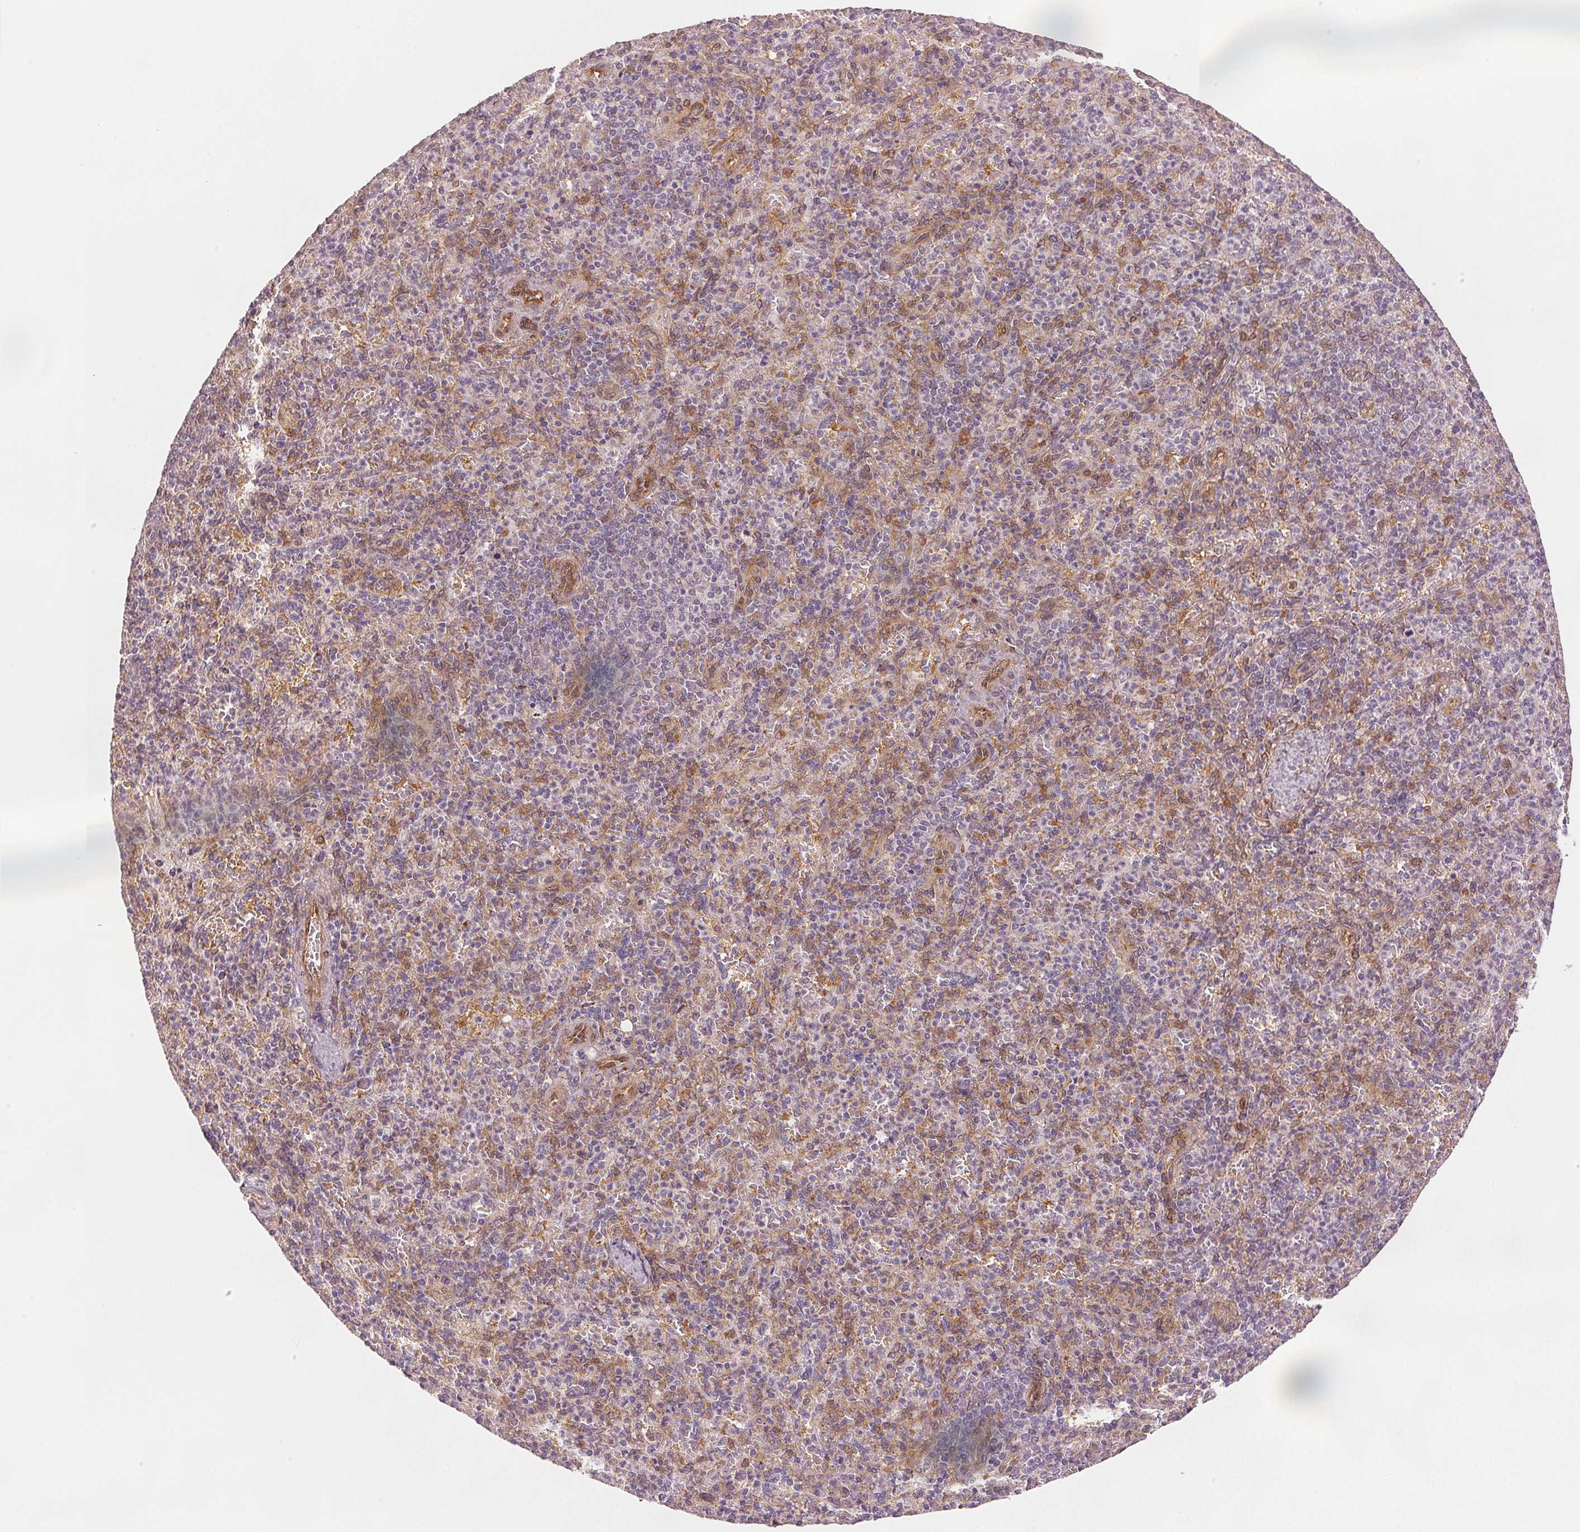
{"staining": {"intensity": "moderate", "quantity": "25%-75%", "location": "cytoplasmic/membranous"}, "tissue": "spleen", "cell_type": "Cells in red pulp", "image_type": "normal", "snomed": [{"axis": "morphology", "description": "Normal tissue, NOS"}, {"axis": "topography", "description": "Spleen"}], "caption": "Immunohistochemical staining of benign spleen shows 25%-75% levels of moderate cytoplasmic/membranous protein expression in approximately 25%-75% of cells in red pulp.", "gene": "DIAPH2", "patient": {"sex": "female", "age": 74}}